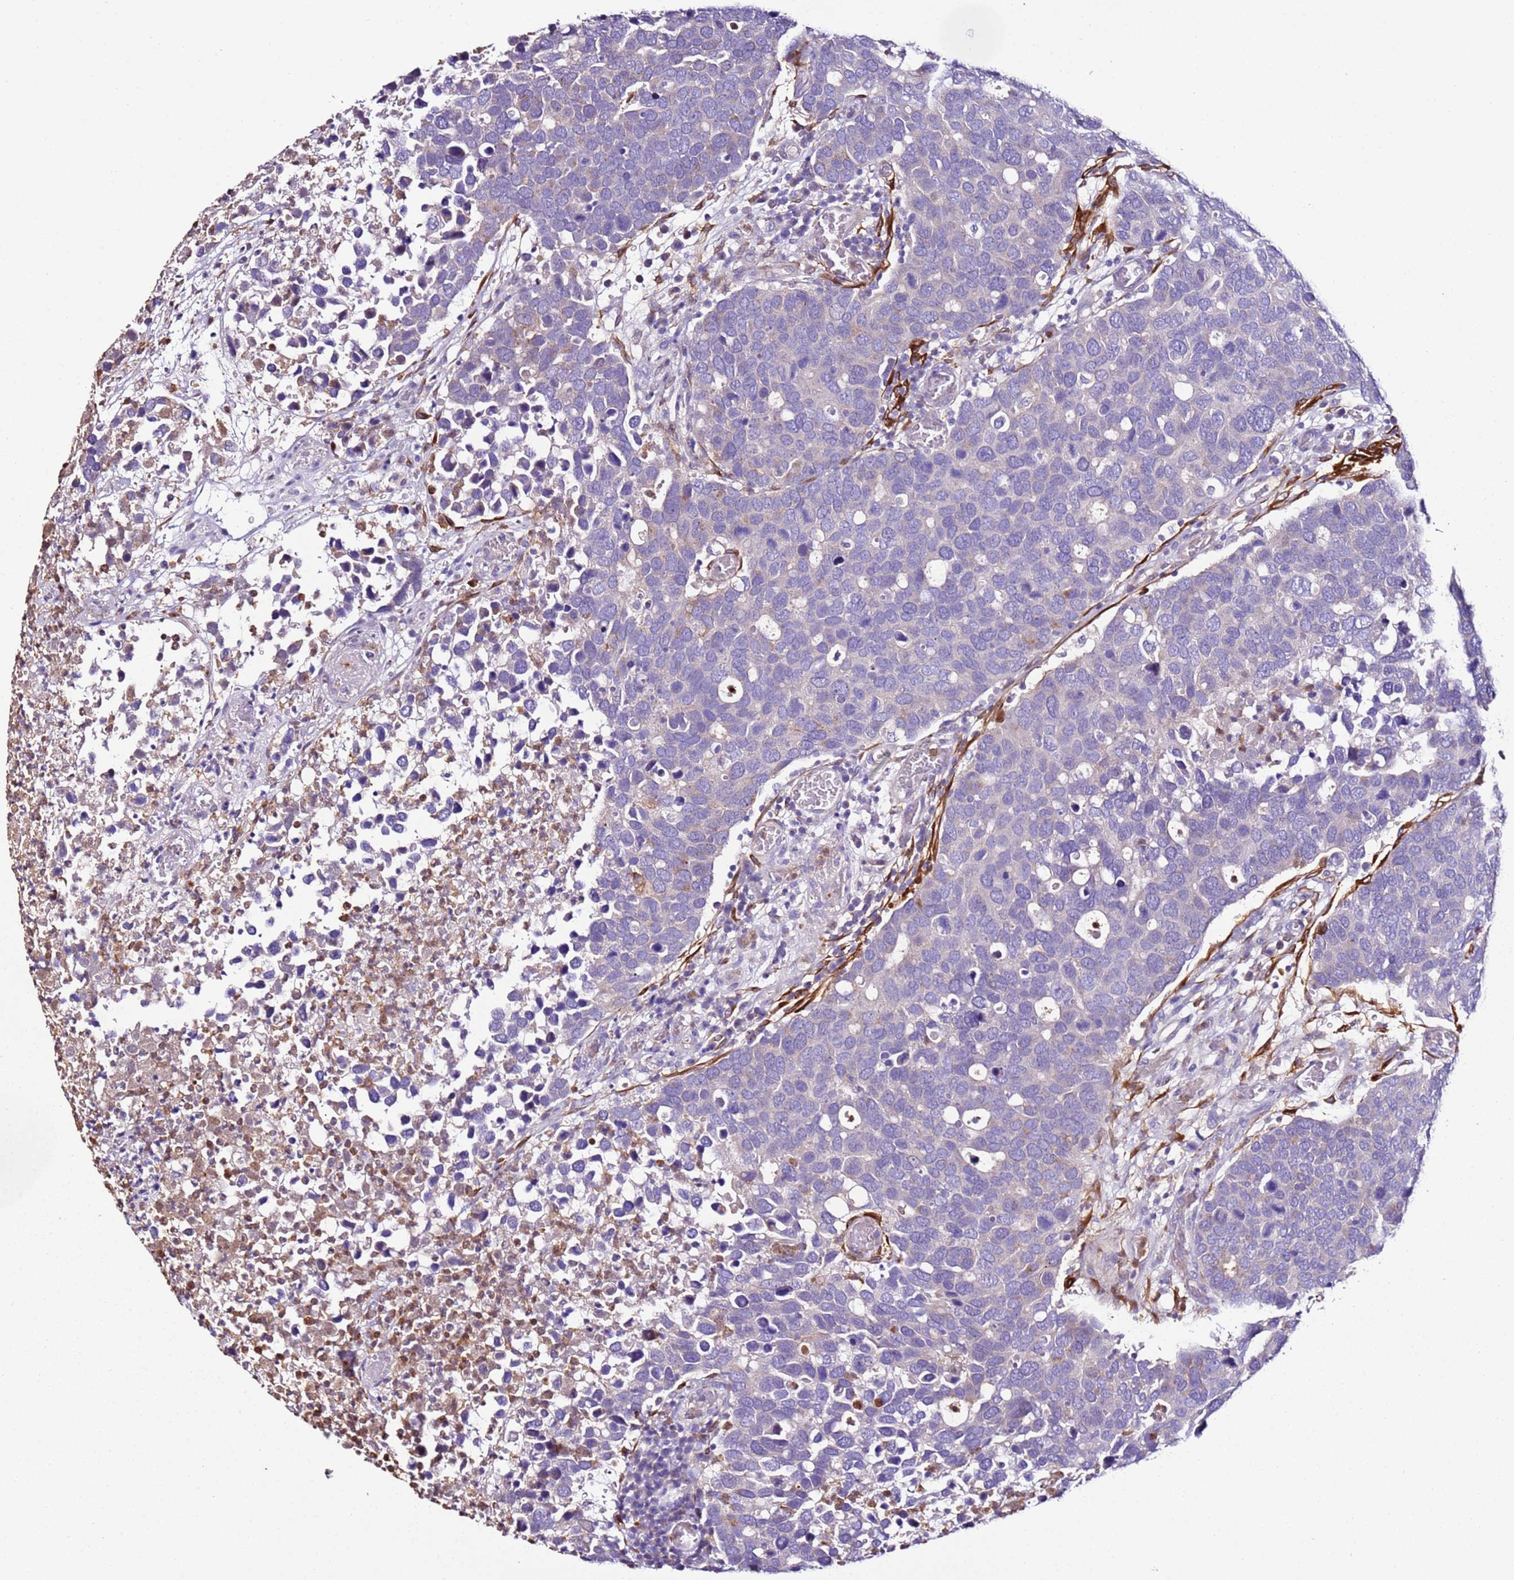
{"staining": {"intensity": "negative", "quantity": "none", "location": "none"}, "tissue": "breast cancer", "cell_type": "Tumor cells", "image_type": "cancer", "snomed": [{"axis": "morphology", "description": "Duct carcinoma"}, {"axis": "topography", "description": "Breast"}], "caption": "Tumor cells are negative for brown protein staining in infiltrating ductal carcinoma (breast).", "gene": "FAM174C", "patient": {"sex": "female", "age": 83}}